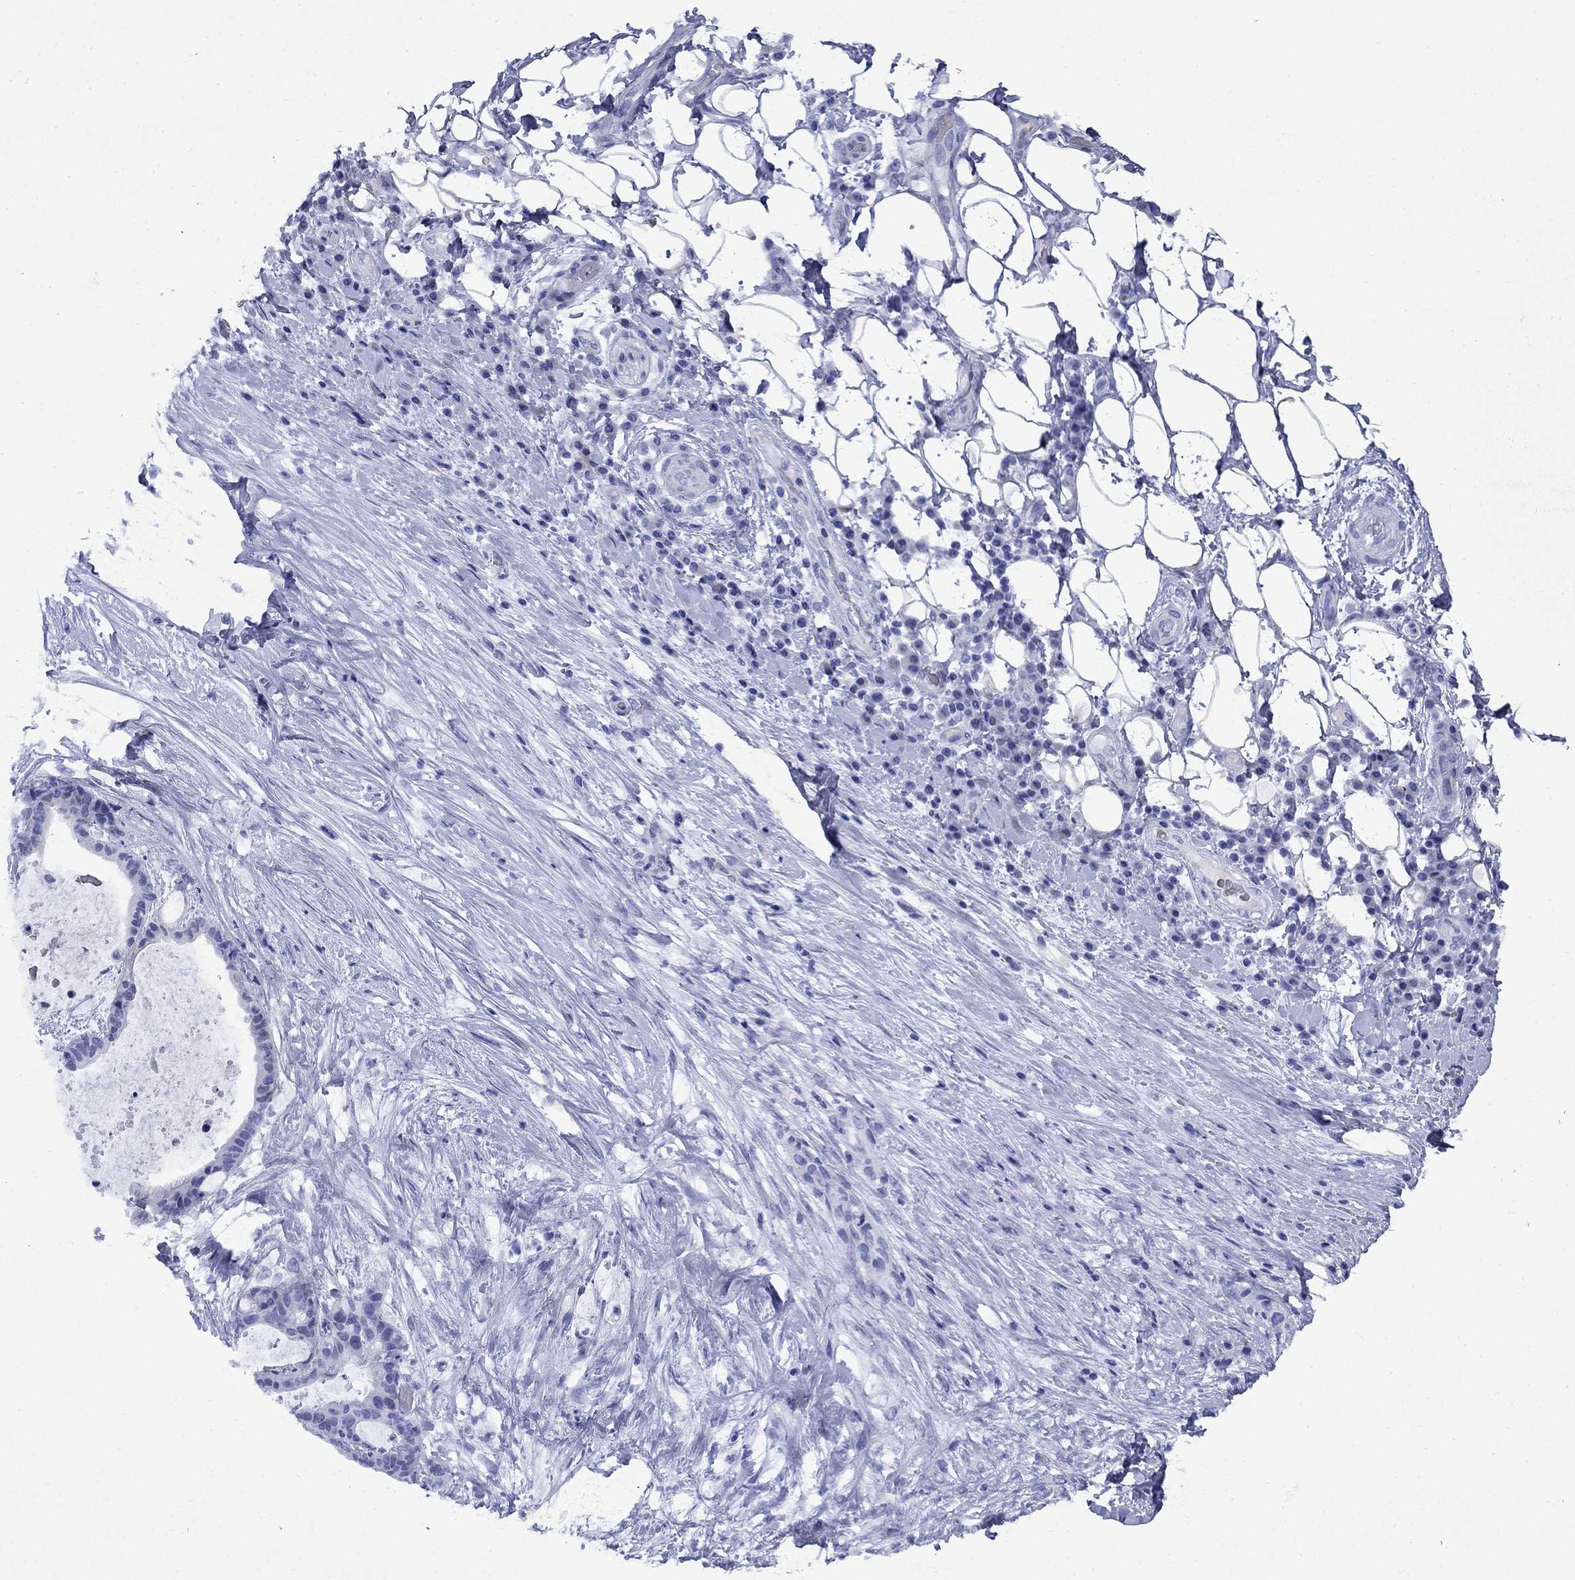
{"staining": {"intensity": "negative", "quantity": "none", "location": "none"}, "tissue": "liver cancer", "cell_type": "Tumor cells", "image_type": "cancer", "snomed": [{"axis": "morphology", "description": "Cholangiocarcinoma"}, {"axis": "topography", "description": "Liver"}], "caption": "High magnification brightfield microscopy of cholangiocarcinoma (liver) stained with DAB (3,3'-diaminobenzidine) (brown) and counterstained with hematoxylin (blue): tumor cells show no significant expression. Brightfield microscopy of immunohistochemistry stained with DAB (3,3'-diaminobenzidine) (brown) and hematoxylin (blue), captured at high magnification.", "gene": "STAB2", "patient": {"sex": "female", "age": 73}}